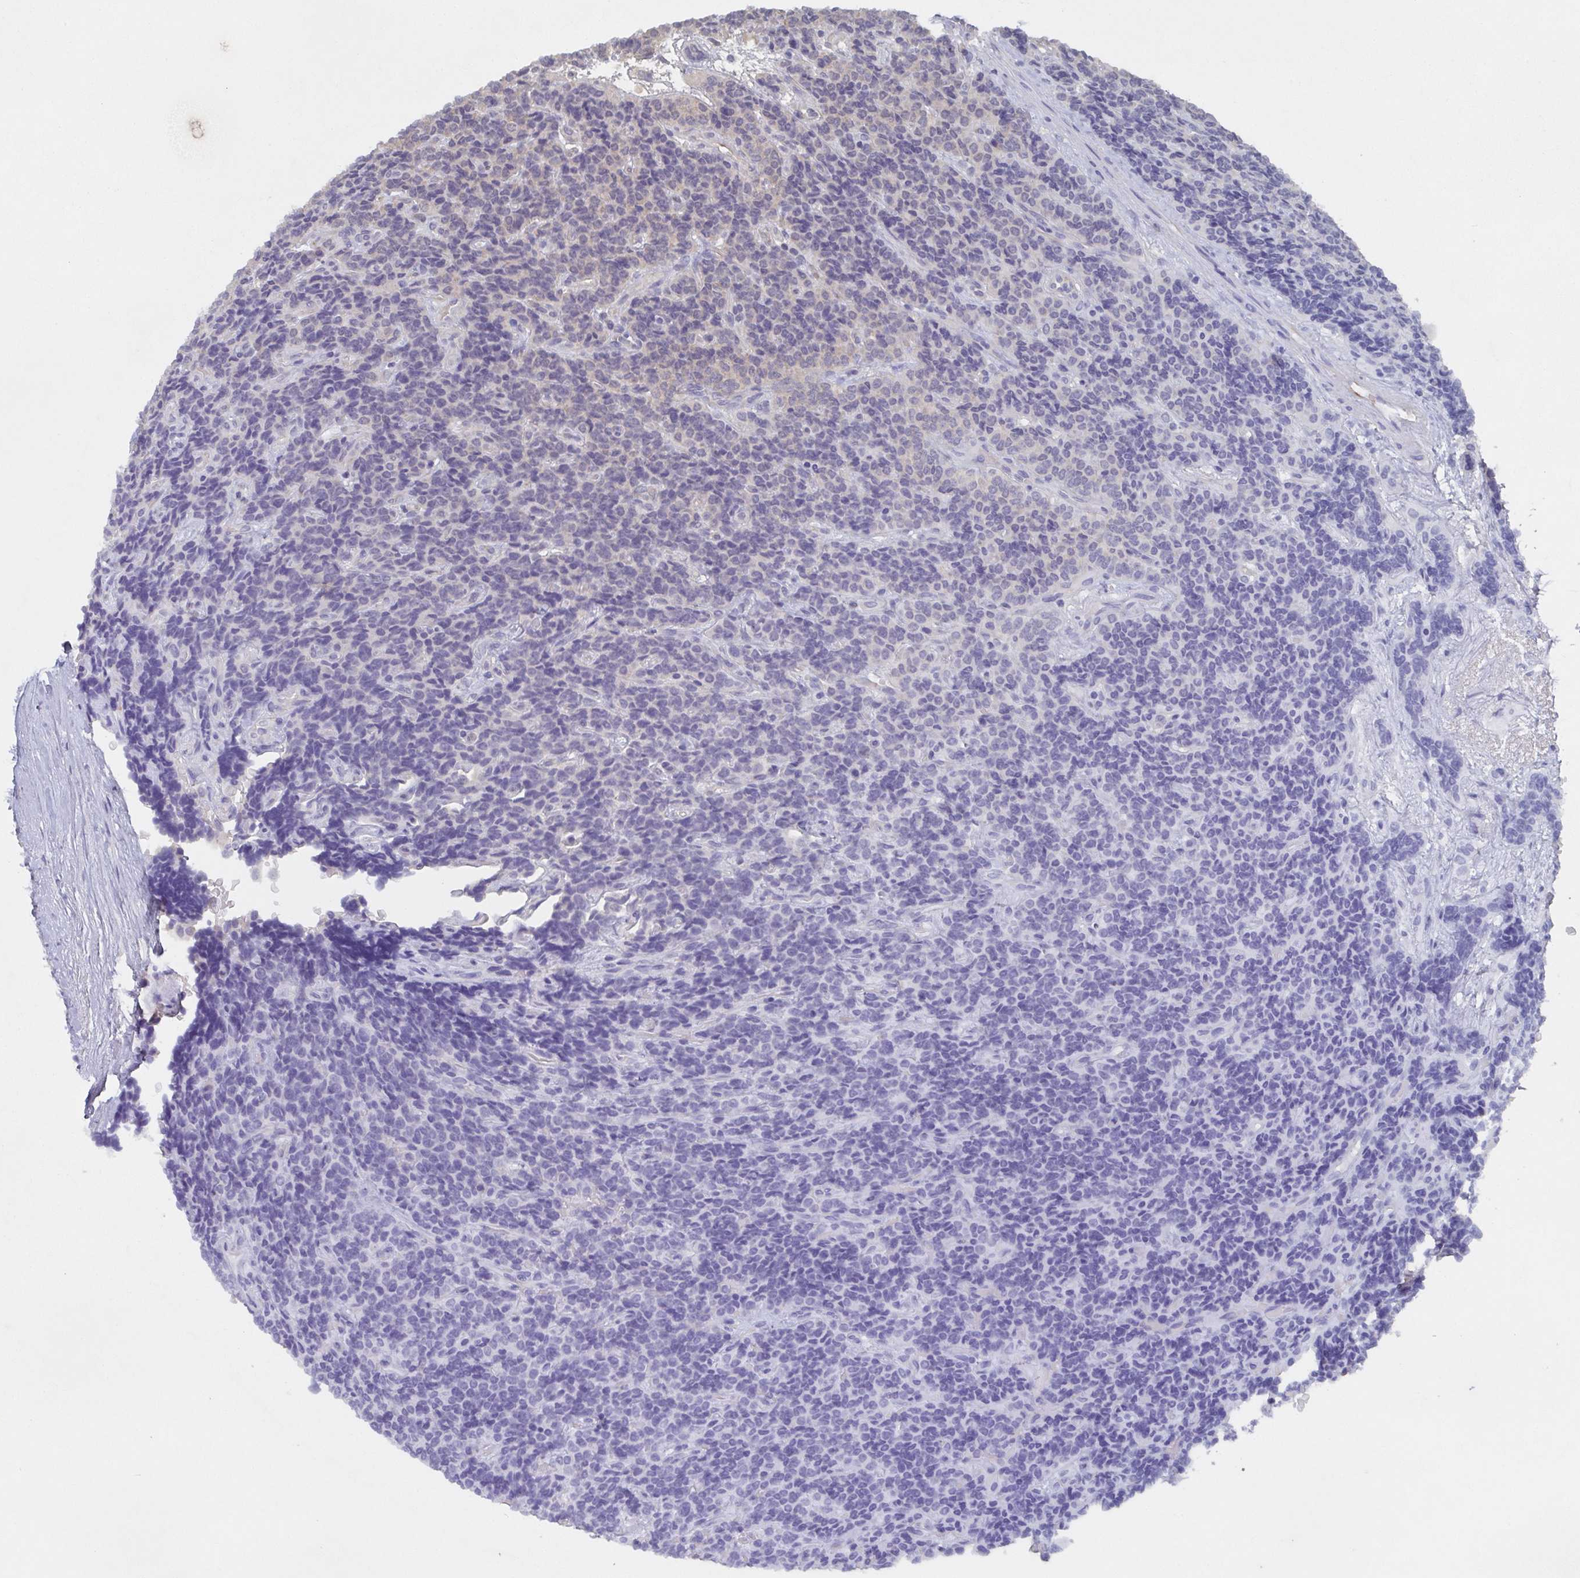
{"staining": {"intensity": "negative", "quantity": "none", "location": "none"}, "tissue": "carcinoid", "cell_type": "Tumor cells", "image_type": "cancer", "snomed": [{"axis": "morphology", "description": "Carcinoid, malignant, NOS"}, {"axis": "topography", "description": "Pancreas"}], "caption": "There is no significant expression in tumor cells of carcinoid.", "gene": "AGFG2", "patient": {"sex": "male", "age": 36}}